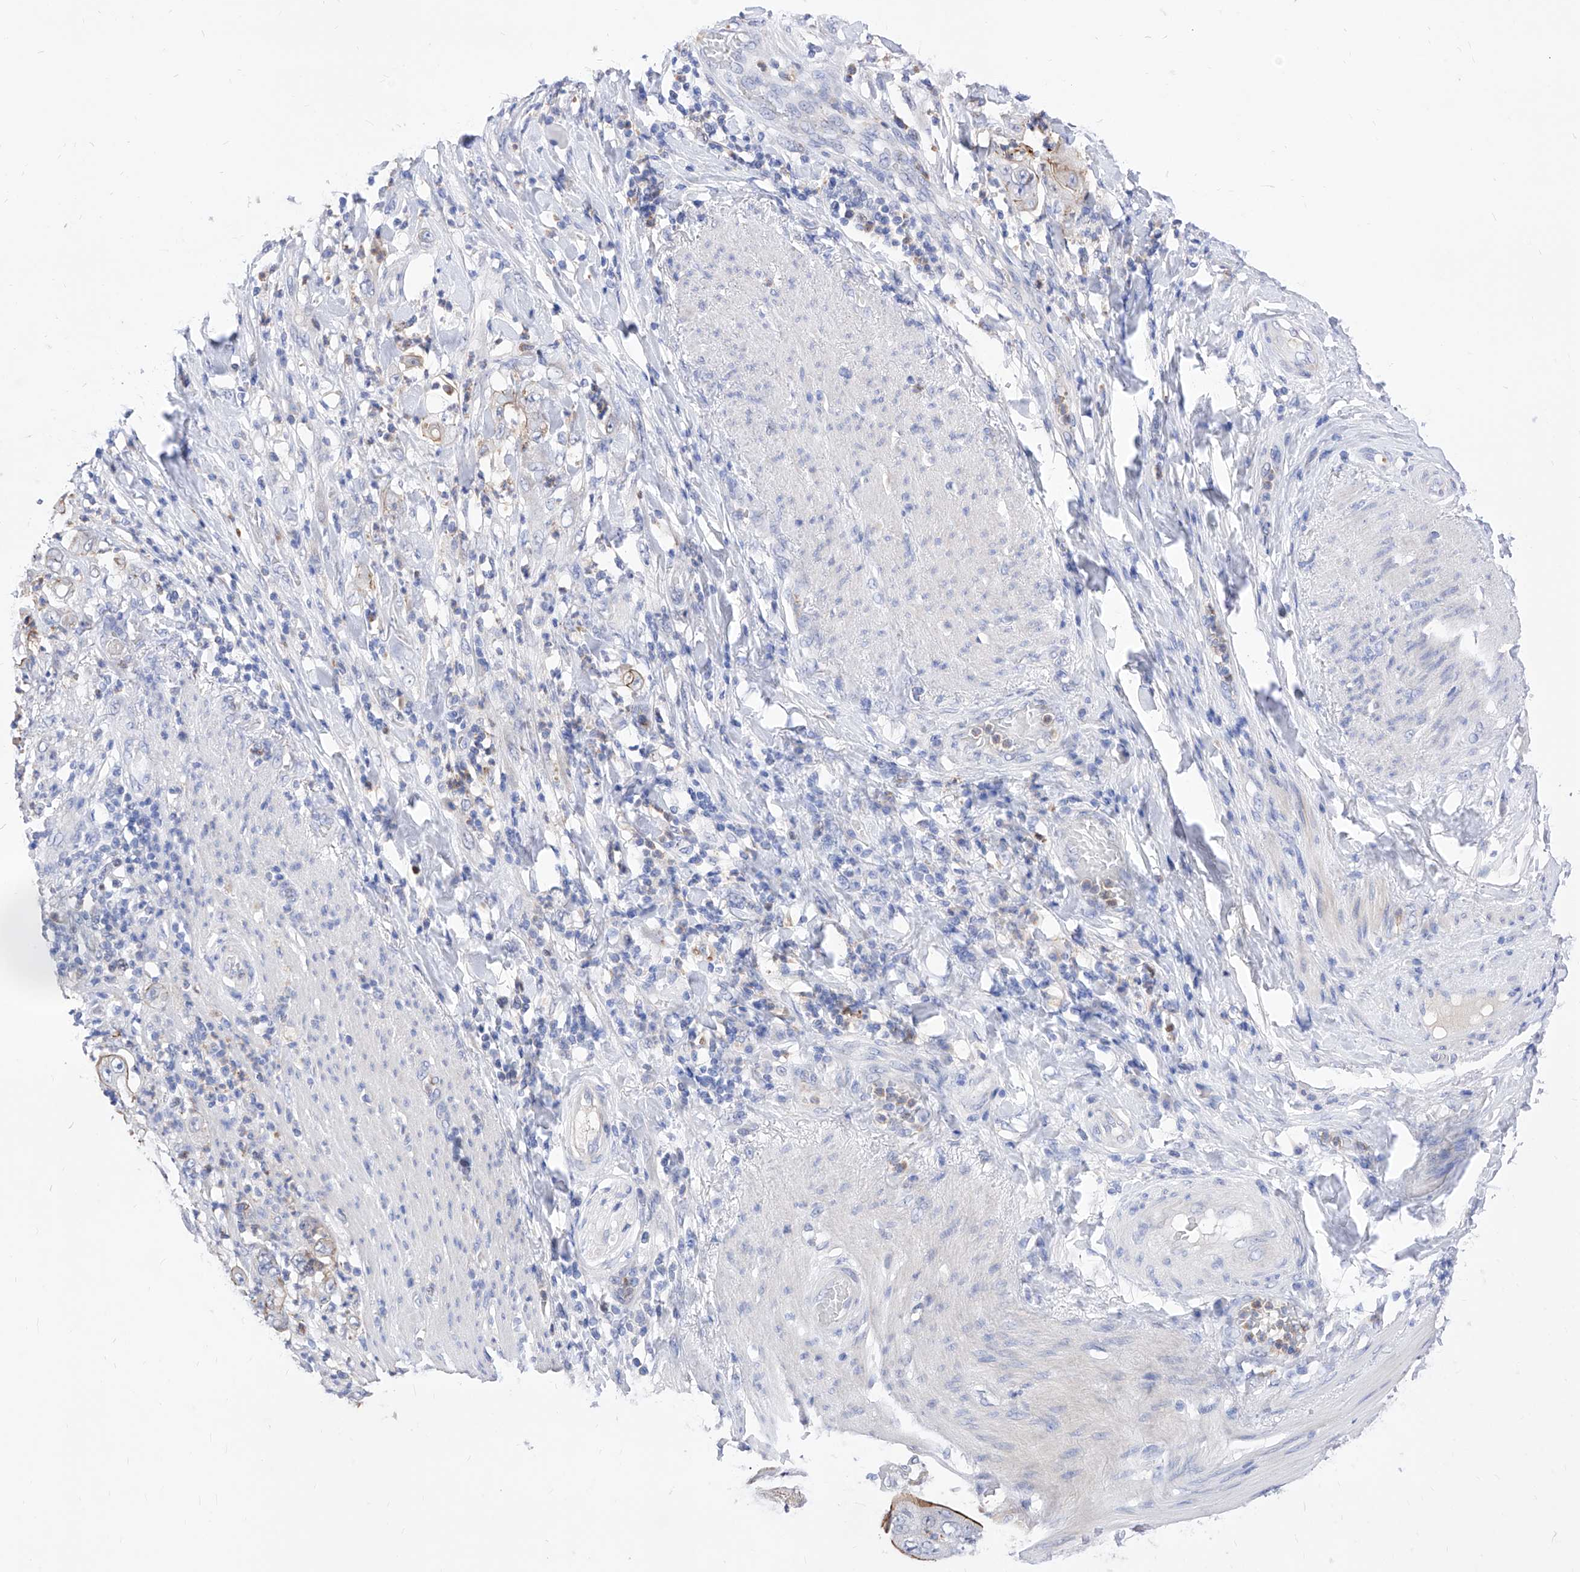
{"staining": {"intensity": "weak", "quantity": "<25%", "location": "cytoplasmic/membranous"}, "tissue": "stomach cancer", "cell_type": "Tumor cells", "image_type": "cancer", "snomed": [{"axis": "morphology", "description": "Adenocarcinoma, NOS"}, {"axis": "topography", "description": "Stomach"}], "caption": "Immunohistochemical staining of adenocarcinoma (stomach) demonstrates no significant positivity in tumor cells. The staining was performed using DAB to visualize the protein expression in brown, while the nuclei were stained in blue with hematoxylin (Magnification: 20x).", "gene": "VAX1", "patient": {"sex": "female", "age": 73}}